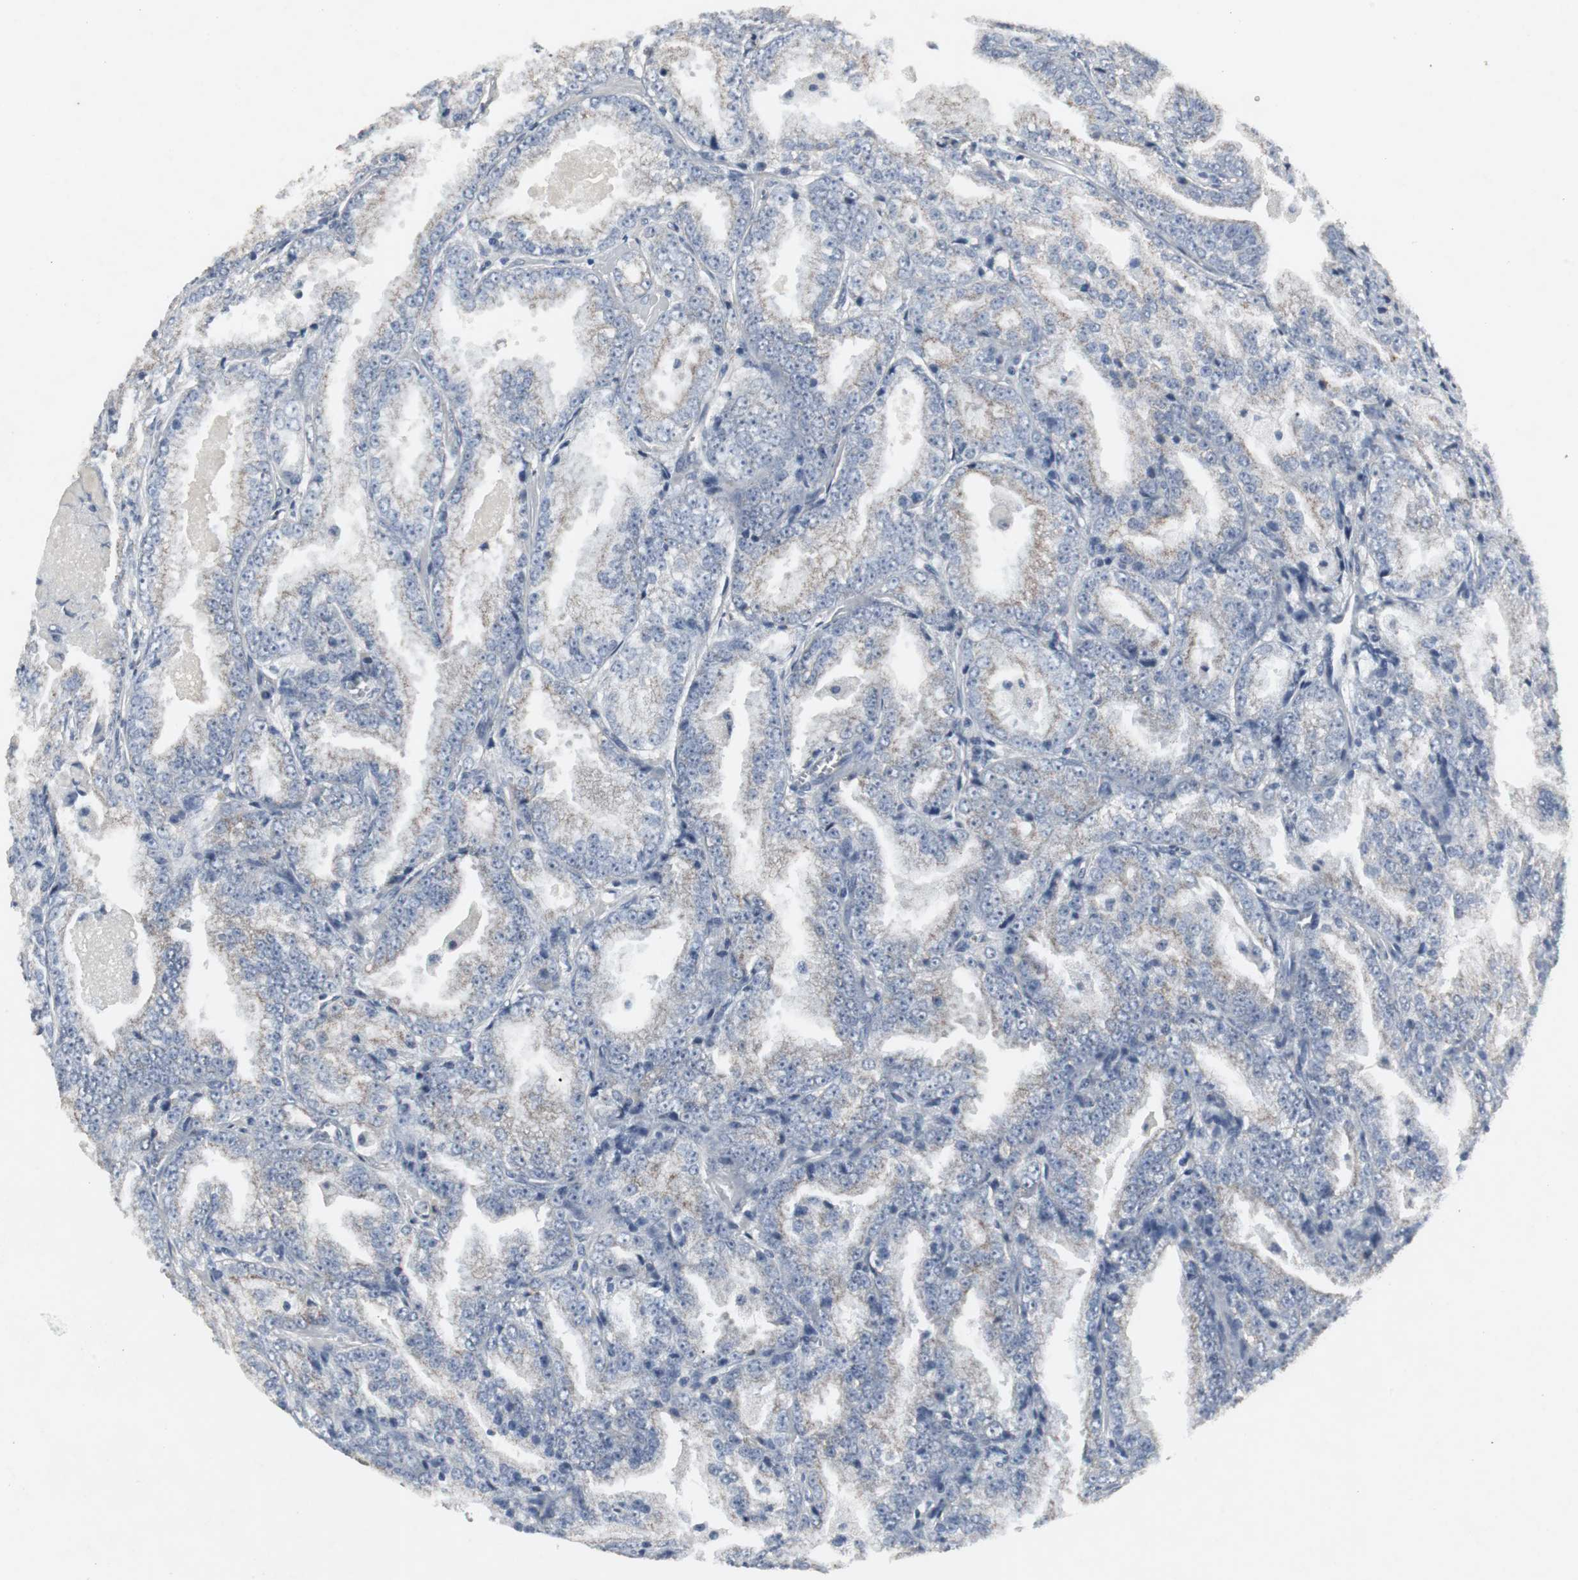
{"staining": {"intensity": "weak", "quantity": "25%-75%", "location": "cytoplasmic/membranous"}, "tissue": "prostate cancer", "cell_type": "Tumor cells", "image_type": "cancer", "snomed": [{"axis": "morphology", "description": "Adenocarcinoma, High grade"}, {"axis": "topography", "description": "Prostate"}], "caption": "There is low levels of weak cytoplasmic/membranous expression in tumor cells of prostate adenocarcinoma (high-grade), as demonstrated by immunohistochemical staining (brown color).", "gene": "ACAA1", "patient": {"sex": "male", "age": 61}}